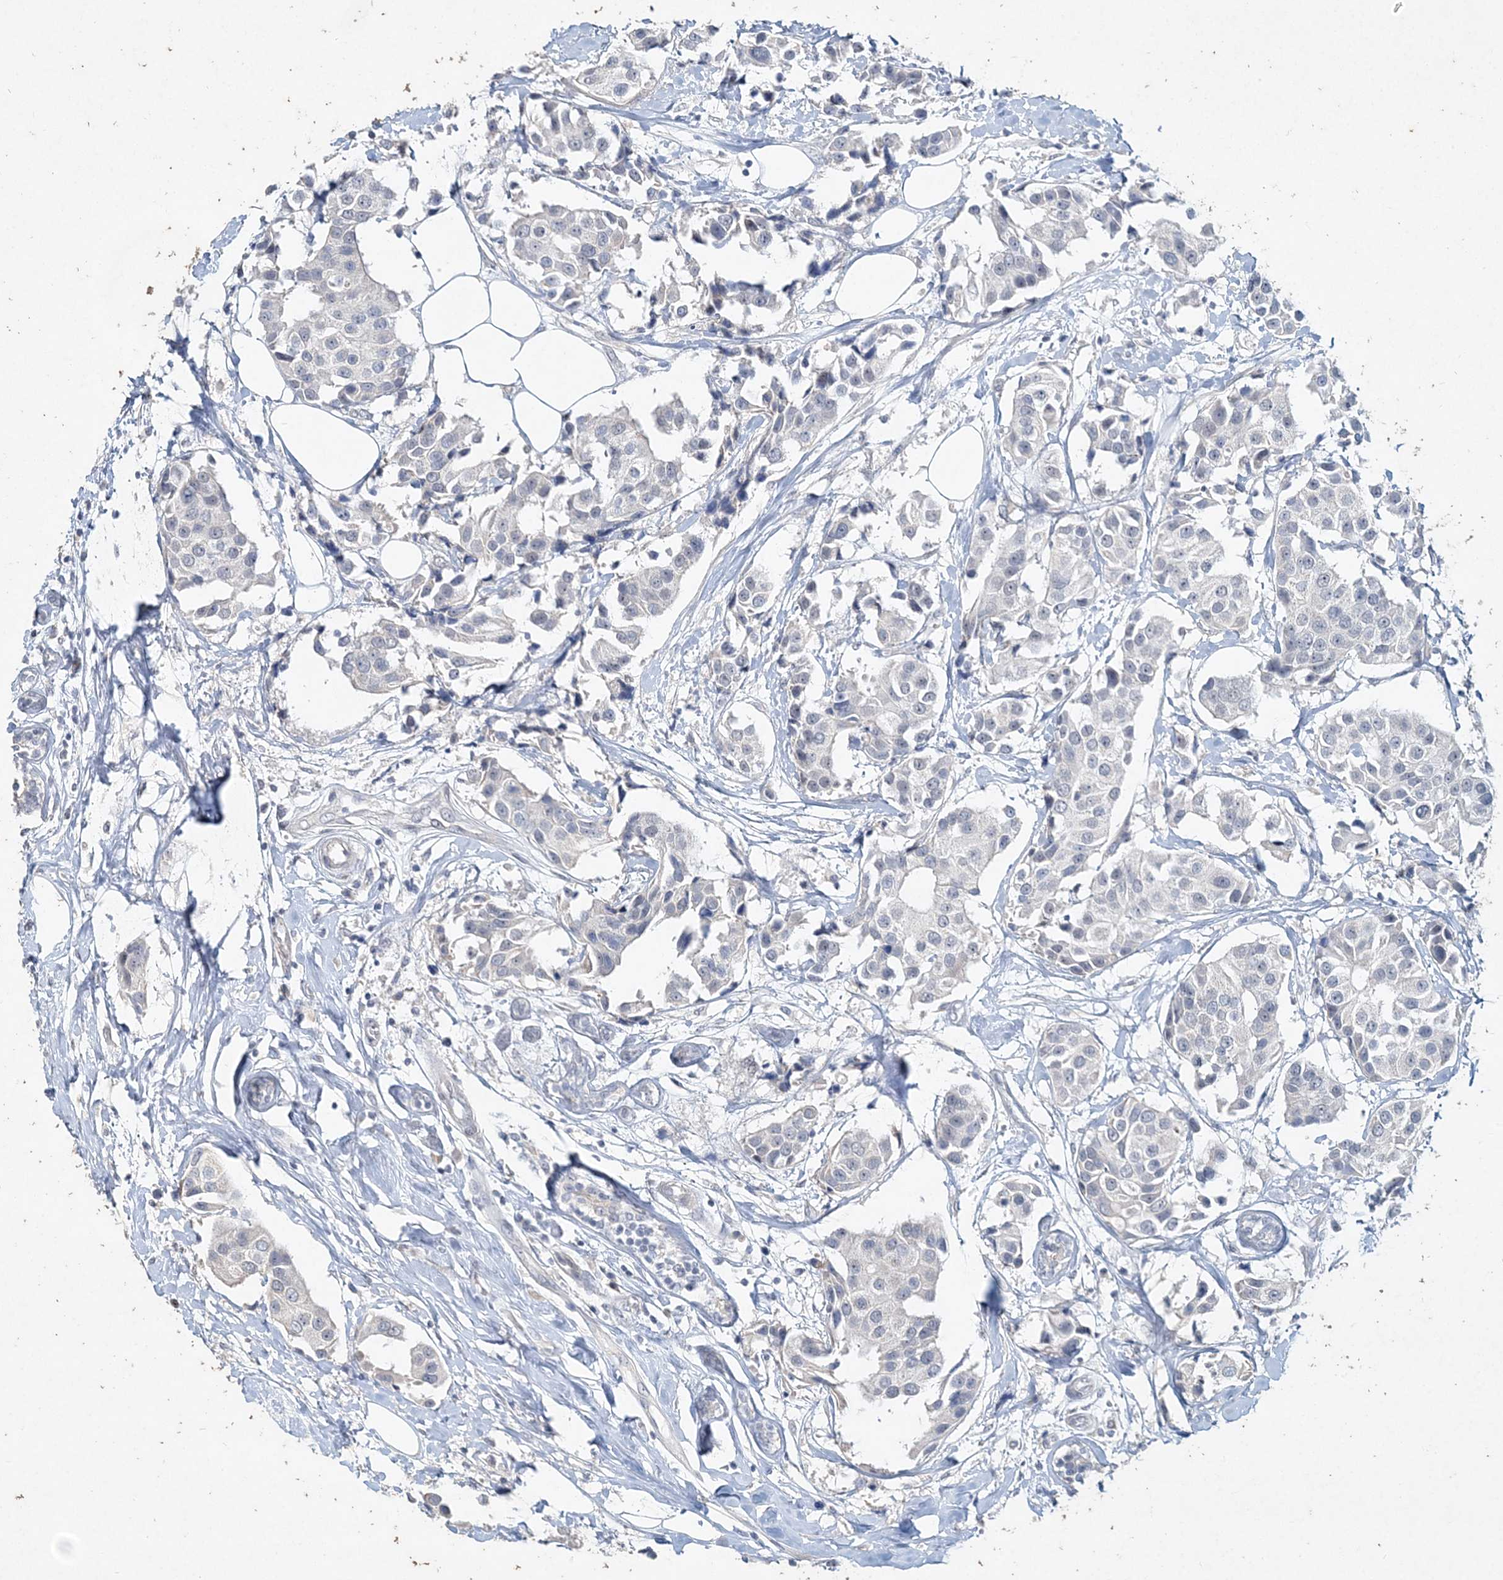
{"staining": {"intensity": "negative", "quantity": "none", "location": "none"}, "tissue": "breast cancer", "cell_type": "Tumor cells", "image_type": "cancer", "snomed": [{"axis": "morphology", "description": "Normal tissue, NOS"}, {"axis": "morphology", "description": "Duct carcinoma"}, {"axis": "topography", "description": "Breast"}], "caption": "Immunohistochemistry histopathology image of neoplastic tissue: human breast cancer (infiltrating ductal carcinoma) stained with DAB (3,3'-diaminobenzidine) exhibits no significant protein staining in tumor cells. (Stains: DAB immunohistochemistry (IHC) with hematoxylin counter stain, Microscopy: brightfield microscopy at high magnification).", "gene": "DNAH5", "patient": {"sex": "female", "age": 39}}